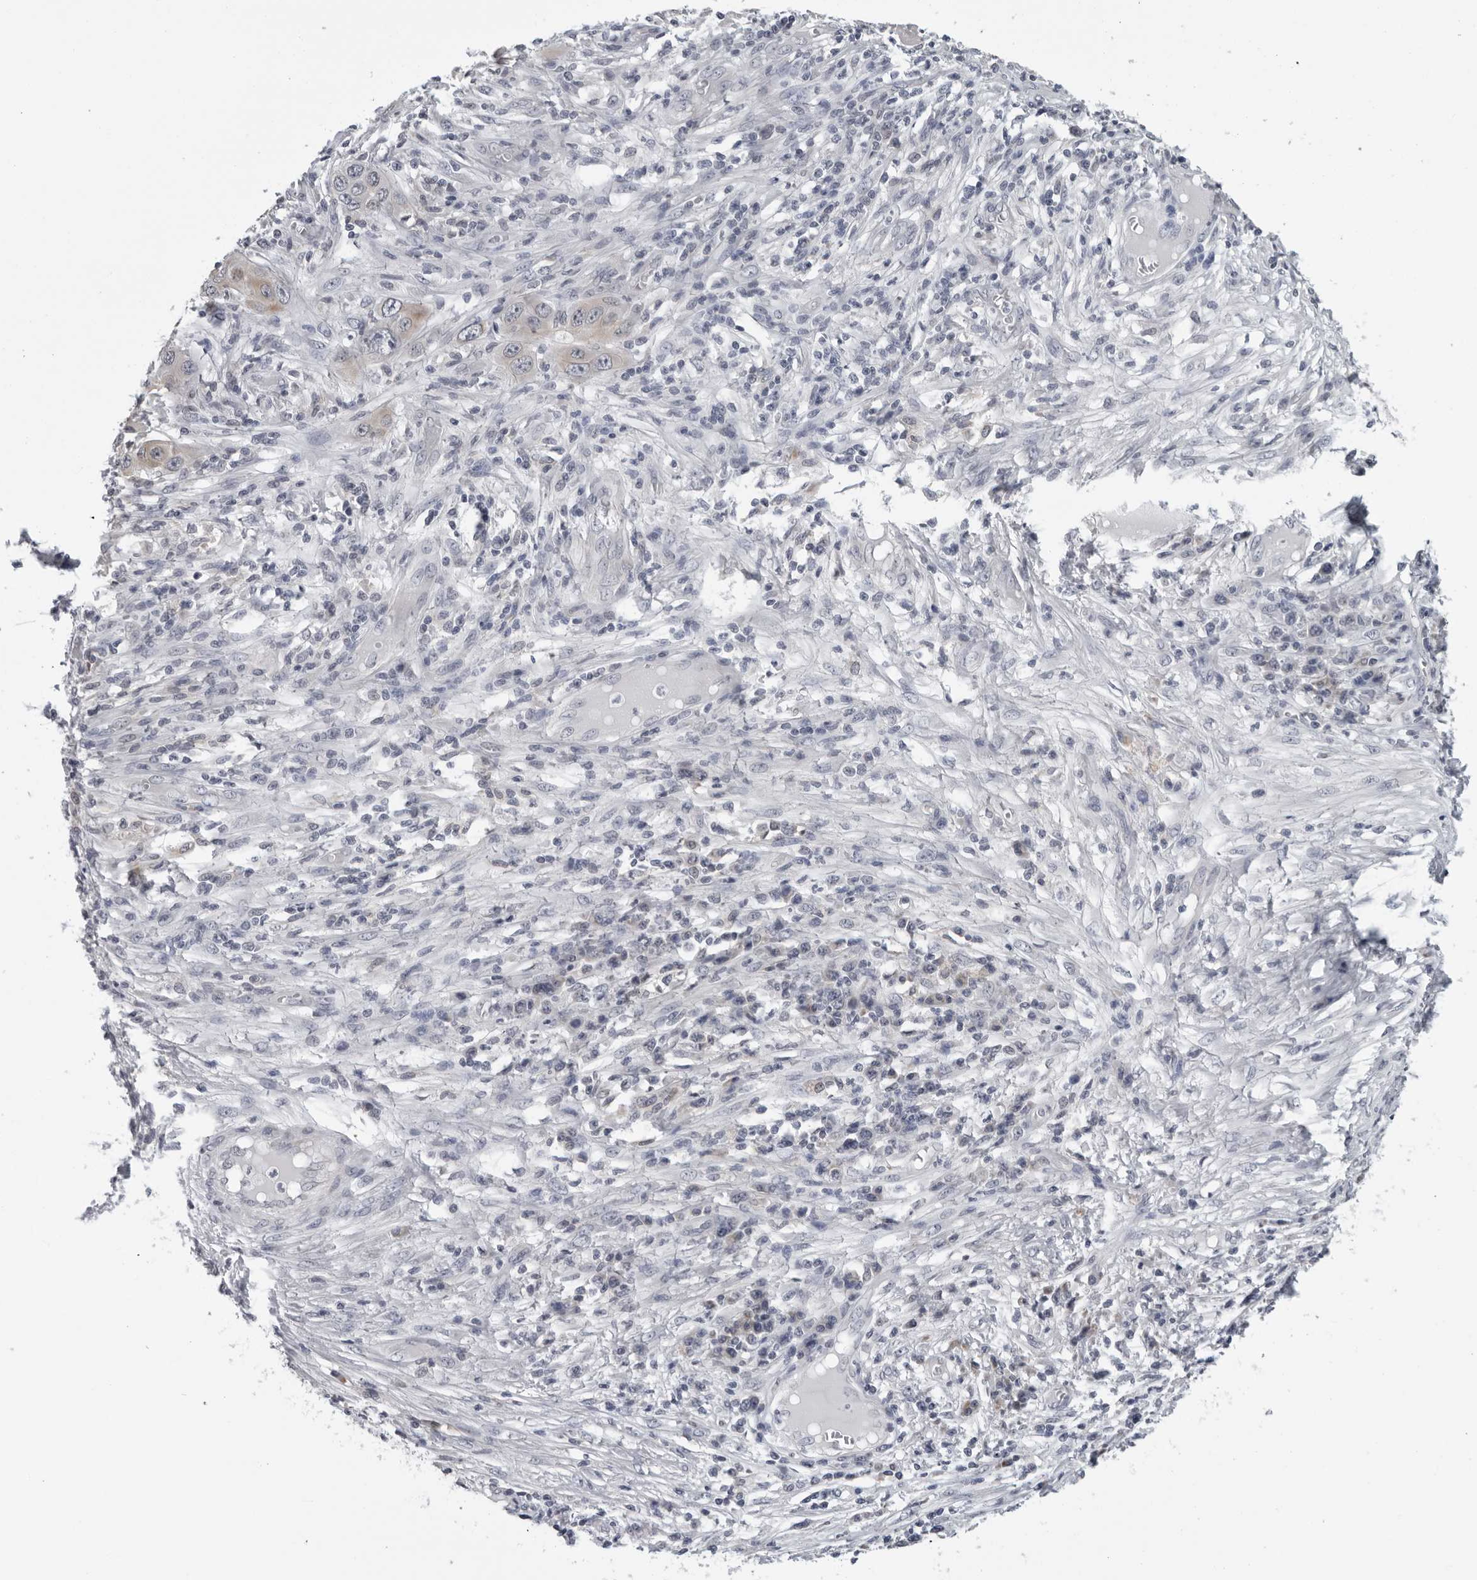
{"staining": {"intensity": "negative", "quantity": "none", "location": "none"}, "tissue": "skin cancer", "cell_type": "Tumor cells", "image_type": "cancer", "snomed": [{"axis": "morphology", "description": "Squamous cell carcinoma, NOS"}, {"axis": "topography", "description": "Skin"}], "caption": "Immunohistochemistry (IHC) photomicrograph of neoplastic tissue: skin squamous cell carcinoma stained with DAB shows no significant protein positivity in tumor cells.", "gene": "CPT2", "patient": {"sex": "male", "age": 55}}